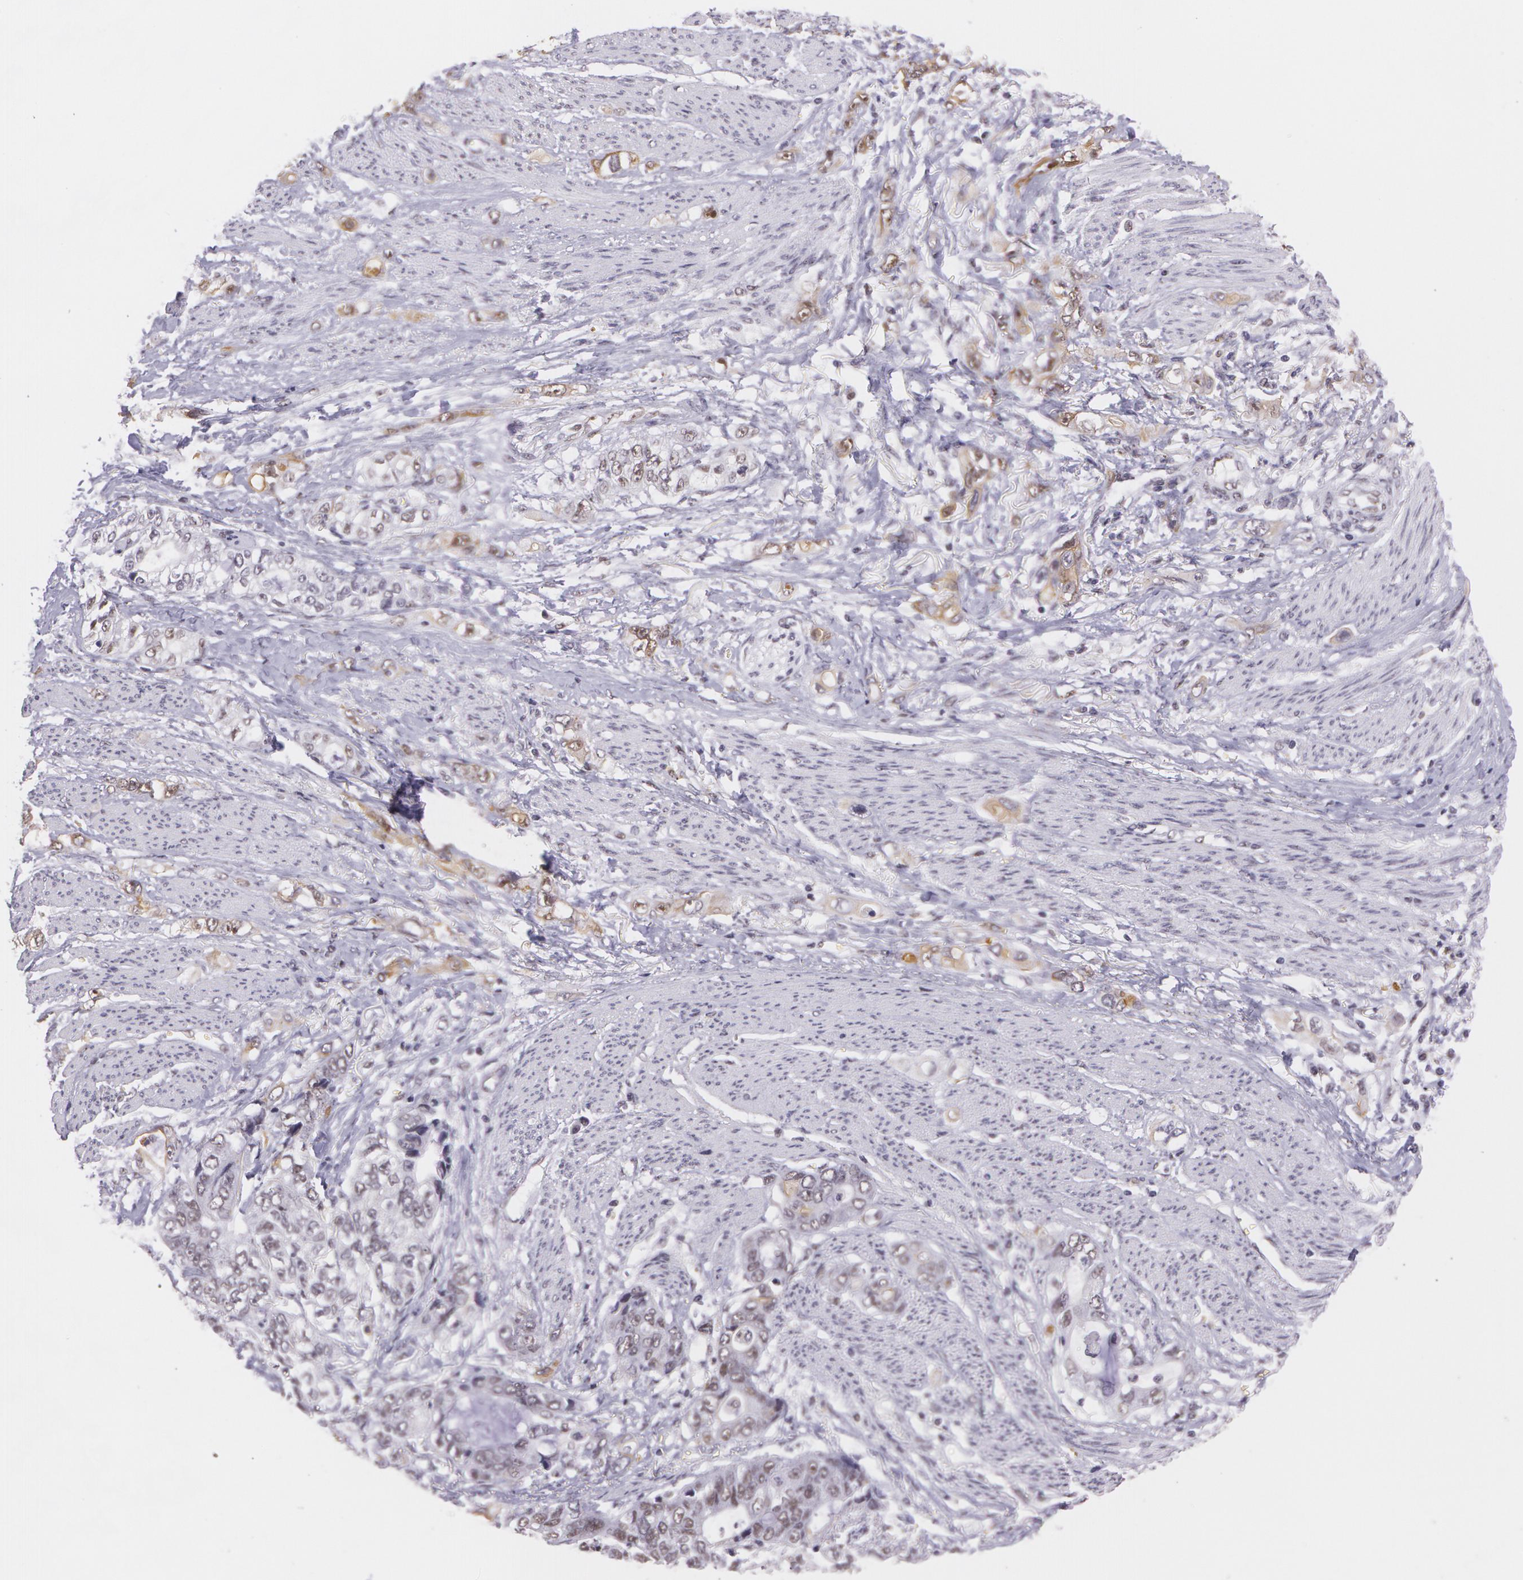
{"staining": {"intensity": "weak", "quantity": "<25%", "location": "cytoplasmic/membranous,nuclear"}, "tissue": "stomach cancer", "cell_type": "Tumor cells", "image_type": "cancer", "snomed": [{"axis": "morphology", "description": "Adenocarcinoma, NOS"}, {"axis": "topography", "description": "Stomach, upper"}], "caption": "Stomach adenocarcinoma was stained to show a protein in brown. There is no significant expression in tumor cells.", "gene": "NBN", "patient": {"sex": "female", "age": 52}}